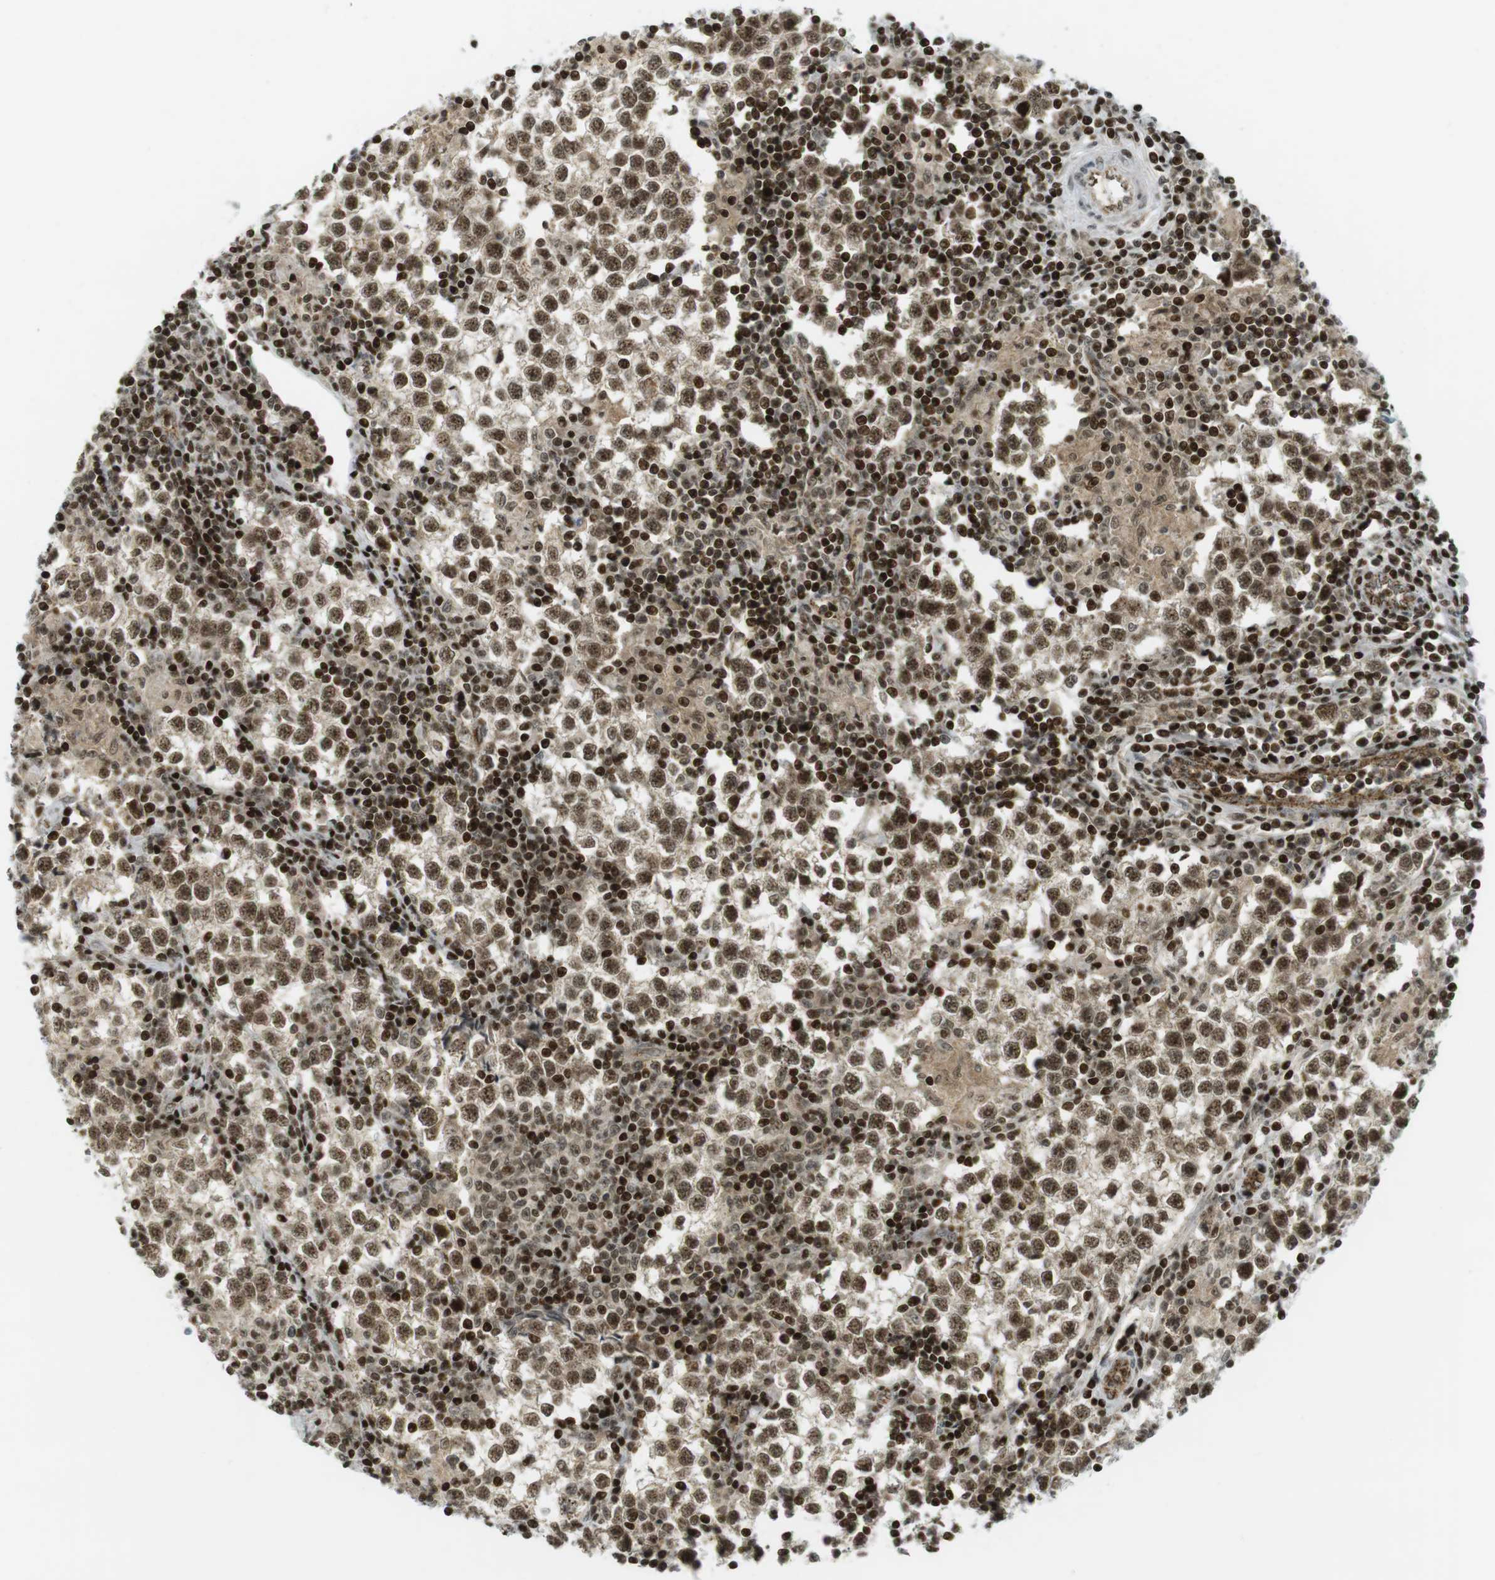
{"staining": {"intensity": "moderate", "quantity": ">75%", "location": "nuclear"}, "tissue": "testis cancer", "cell_type": "Tumor cells", "image_type": "cancer", "snomed": [{"axis": "morphology", "description": "Seminoma, NOS"}, {"axis": "morphology", "description": "Carcinoma, Embryonal, NOS"}, {"axis": "topography", "description": "Testis"}], "caption": "Immunohistochemistry (IHC) micrograph of neoplastic tissue: testis embryonal carcinoma stained using immunohistochemistry demonstrates medium levels of moderate protein expression localized specifically in the nuclear of tumor cells, appearing as a nuclear brown color.", "gene": "PPP1R13B", "patient": {"sex": "male", "age": 36}}